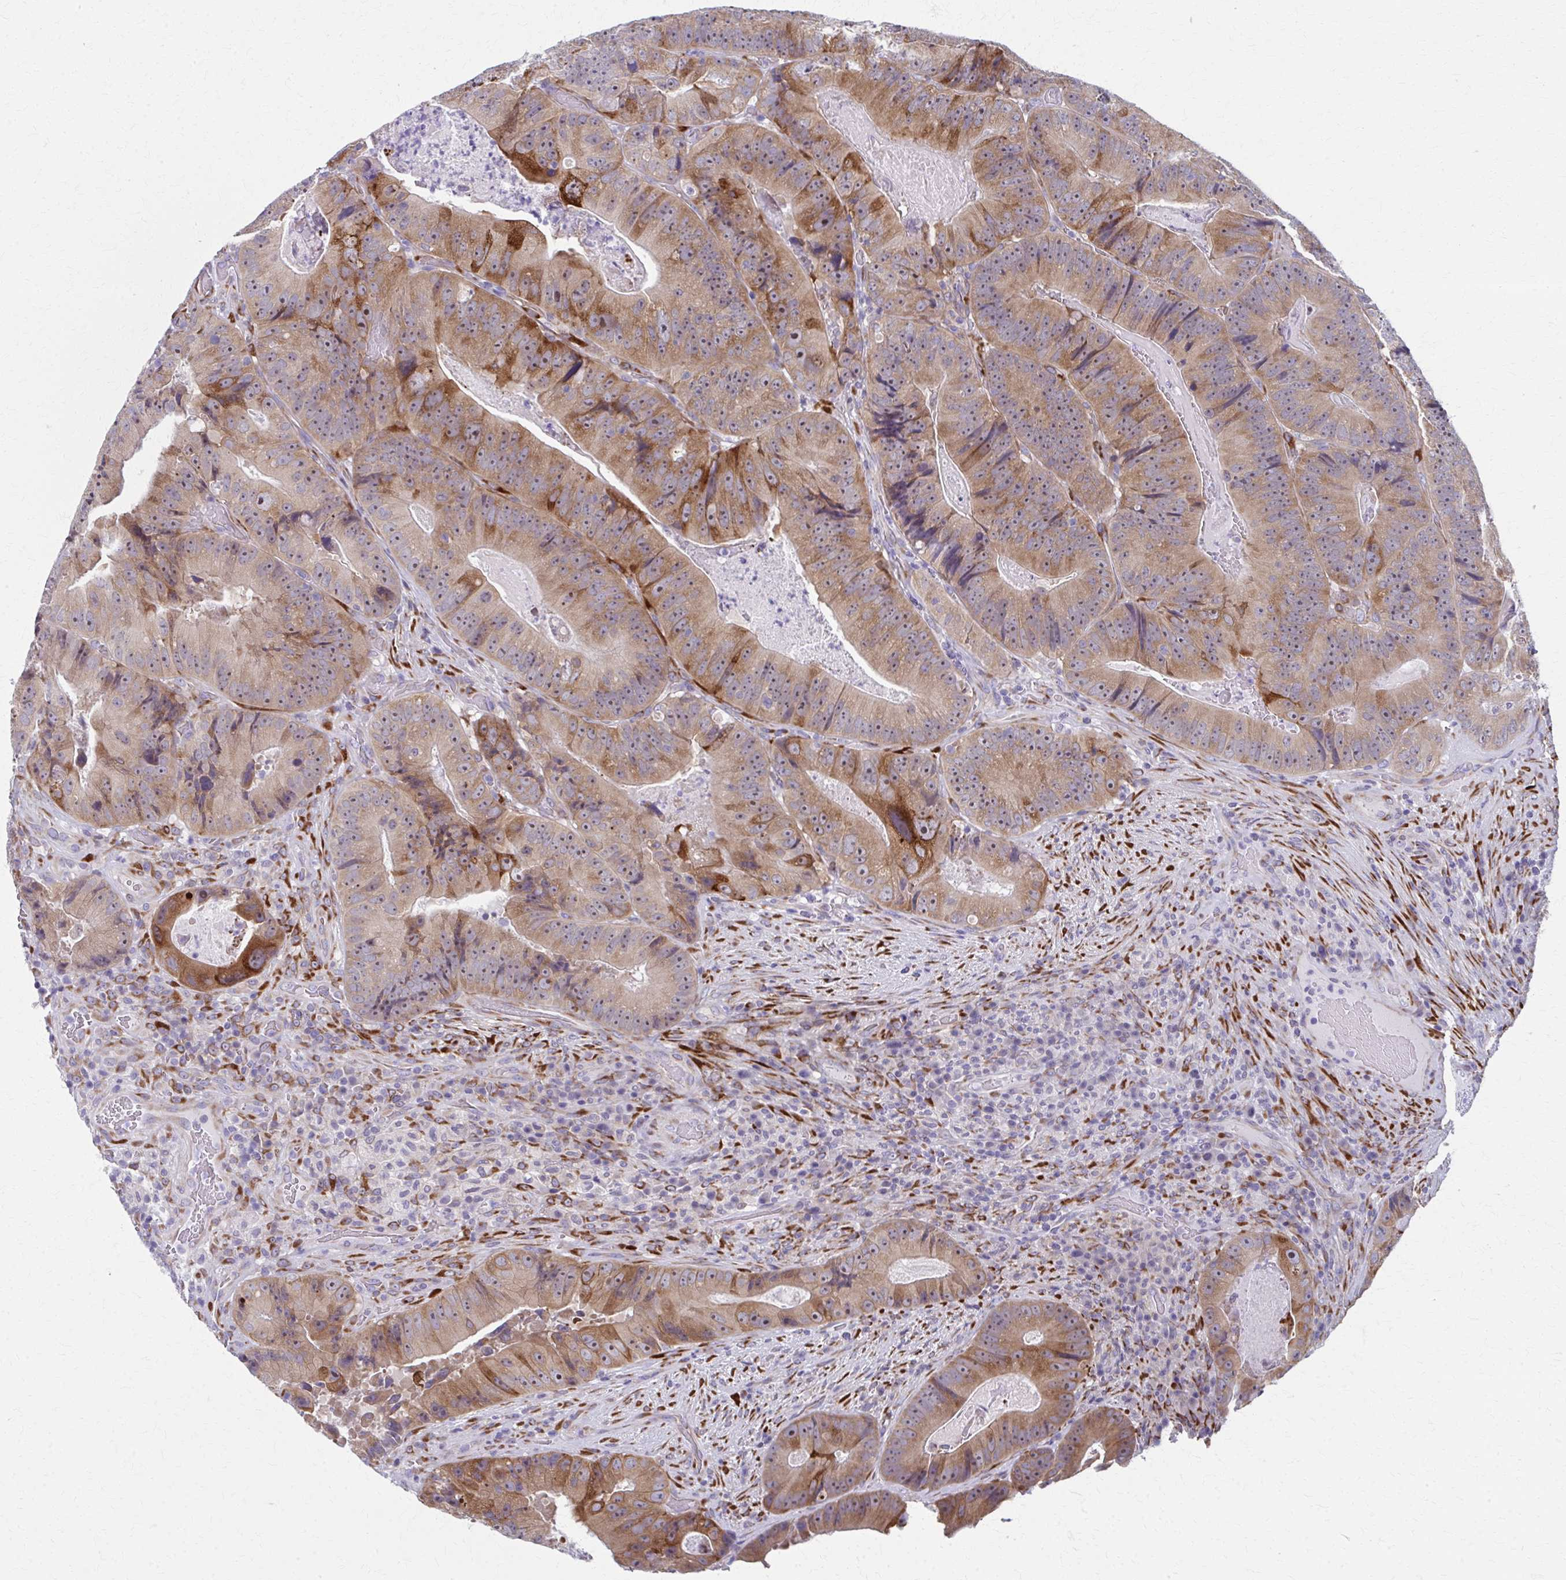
{"staining": {"intensity": "moderate", "quantity": ">75%", "location": "cytoplasmic/membranous,nuclear"}, "tissue": "colorectal cancer", "cell_type": "Tumor cells", "image_type": "cancer", "snomed": [{"axis": "morphology", "description": "Adenocarcinoma, NOS"}, {"axis": "topography", "description": "Colon"}], "caption": "IHC (DAB (3,3'-diaminobenzidine)) staining of human colorectal cancer (adenocarcinoma) shows moderate cytoplasmic/membranous and nuclear protein positivity in approximately >75% of tumor cells.", "gene": "SPATS2L", "patient": {"sex": "female", "age": 86}}